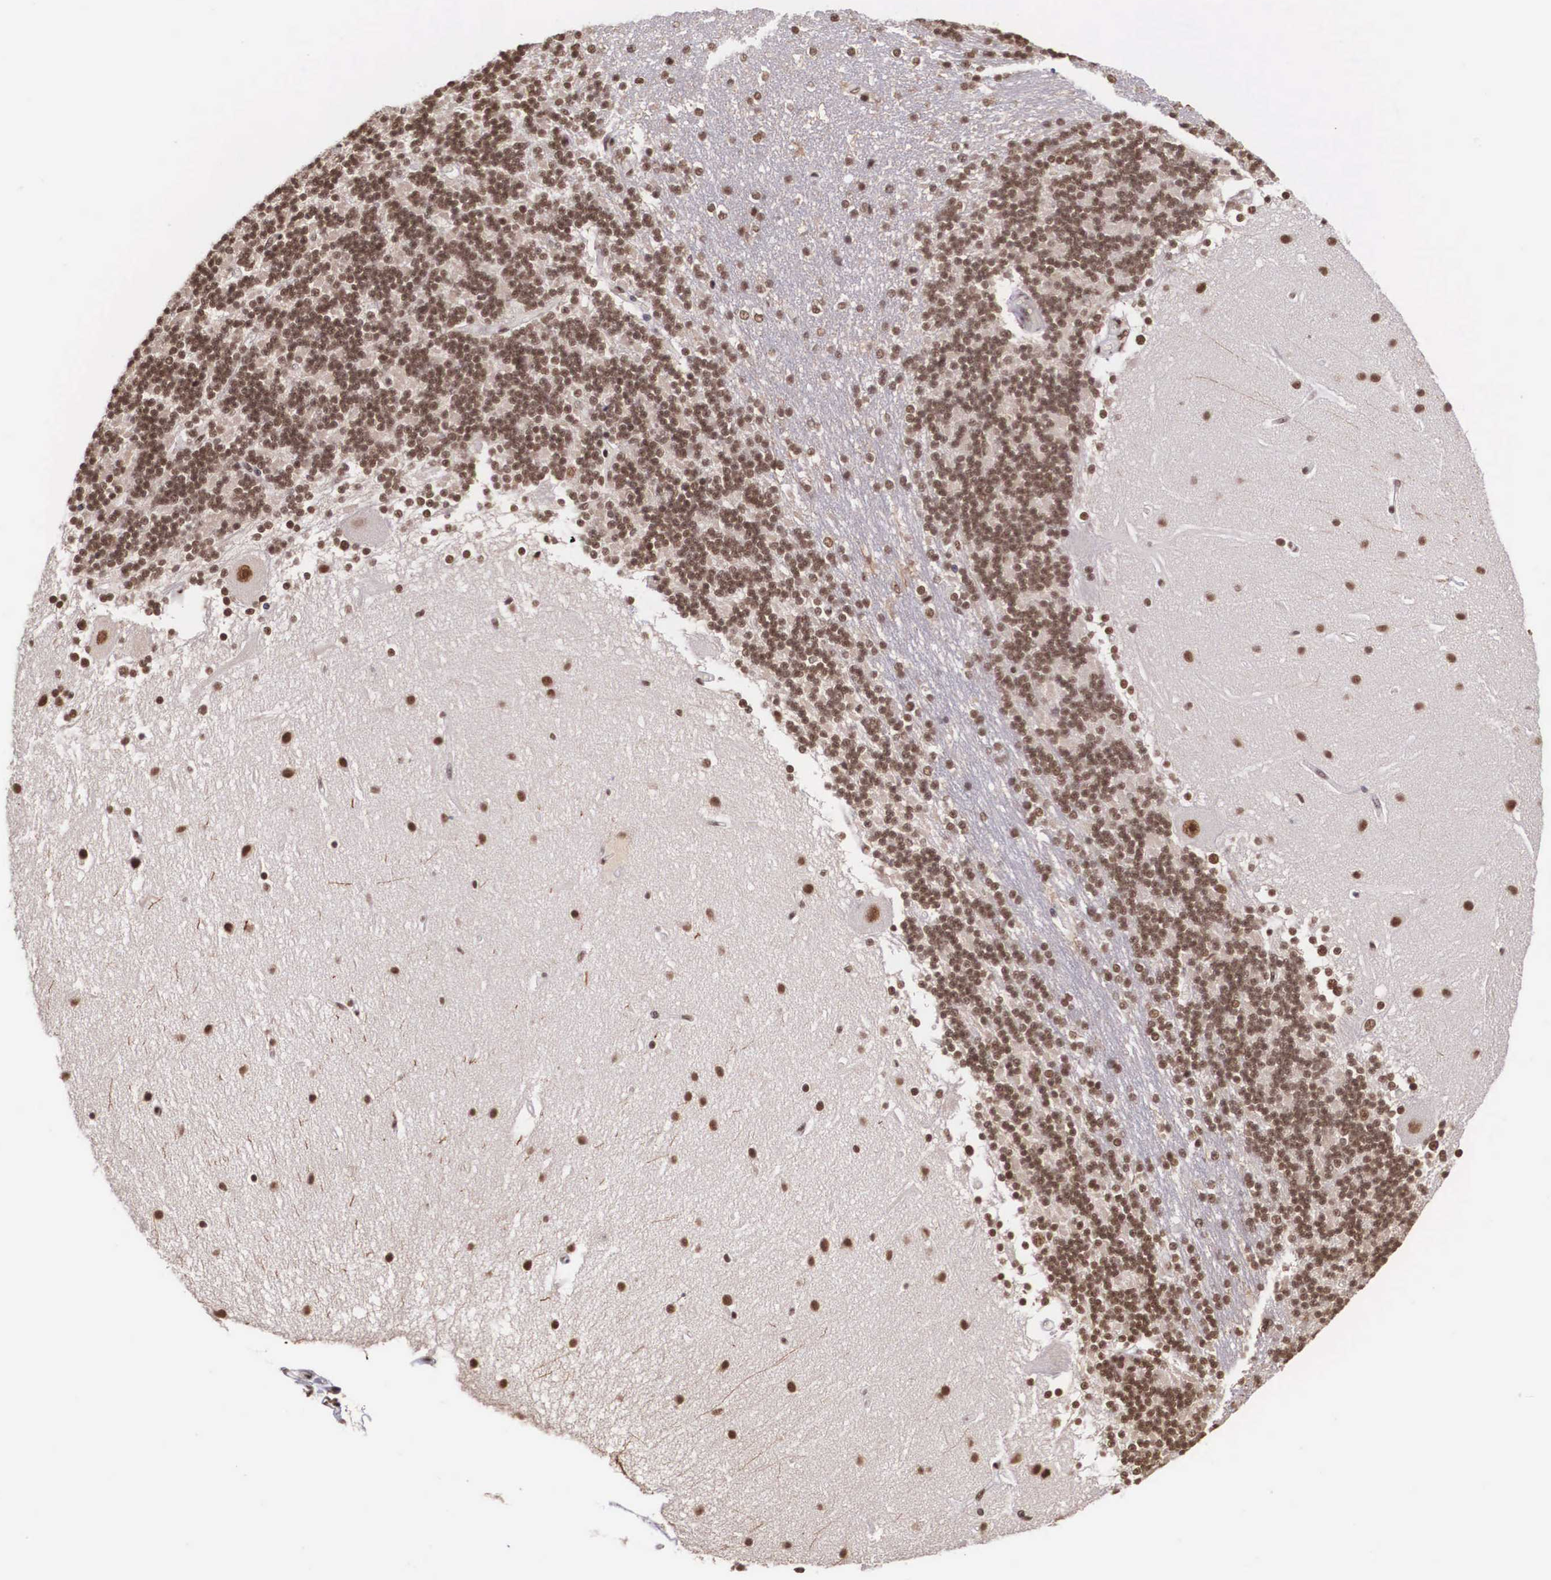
{"staining": {"intensity": "strong", "quantity": ">75%", "location": "nuclear"}, "tissue": "cerebellum", "cell_type": "Cells in granular layer", "image_type": "normal", "snomed": [{"axis": "morphology", "description": "Normal tissue, NOS"}, {"axis": "topography", "description": "Cerebellum"}], "caption": "IHC of benign human cerebellum reveals high levels of strong nuclear expression in about >75% of cells in granular layer.", "gene": "POLR2F", "patient": {"sex": "female", "age": 54}}